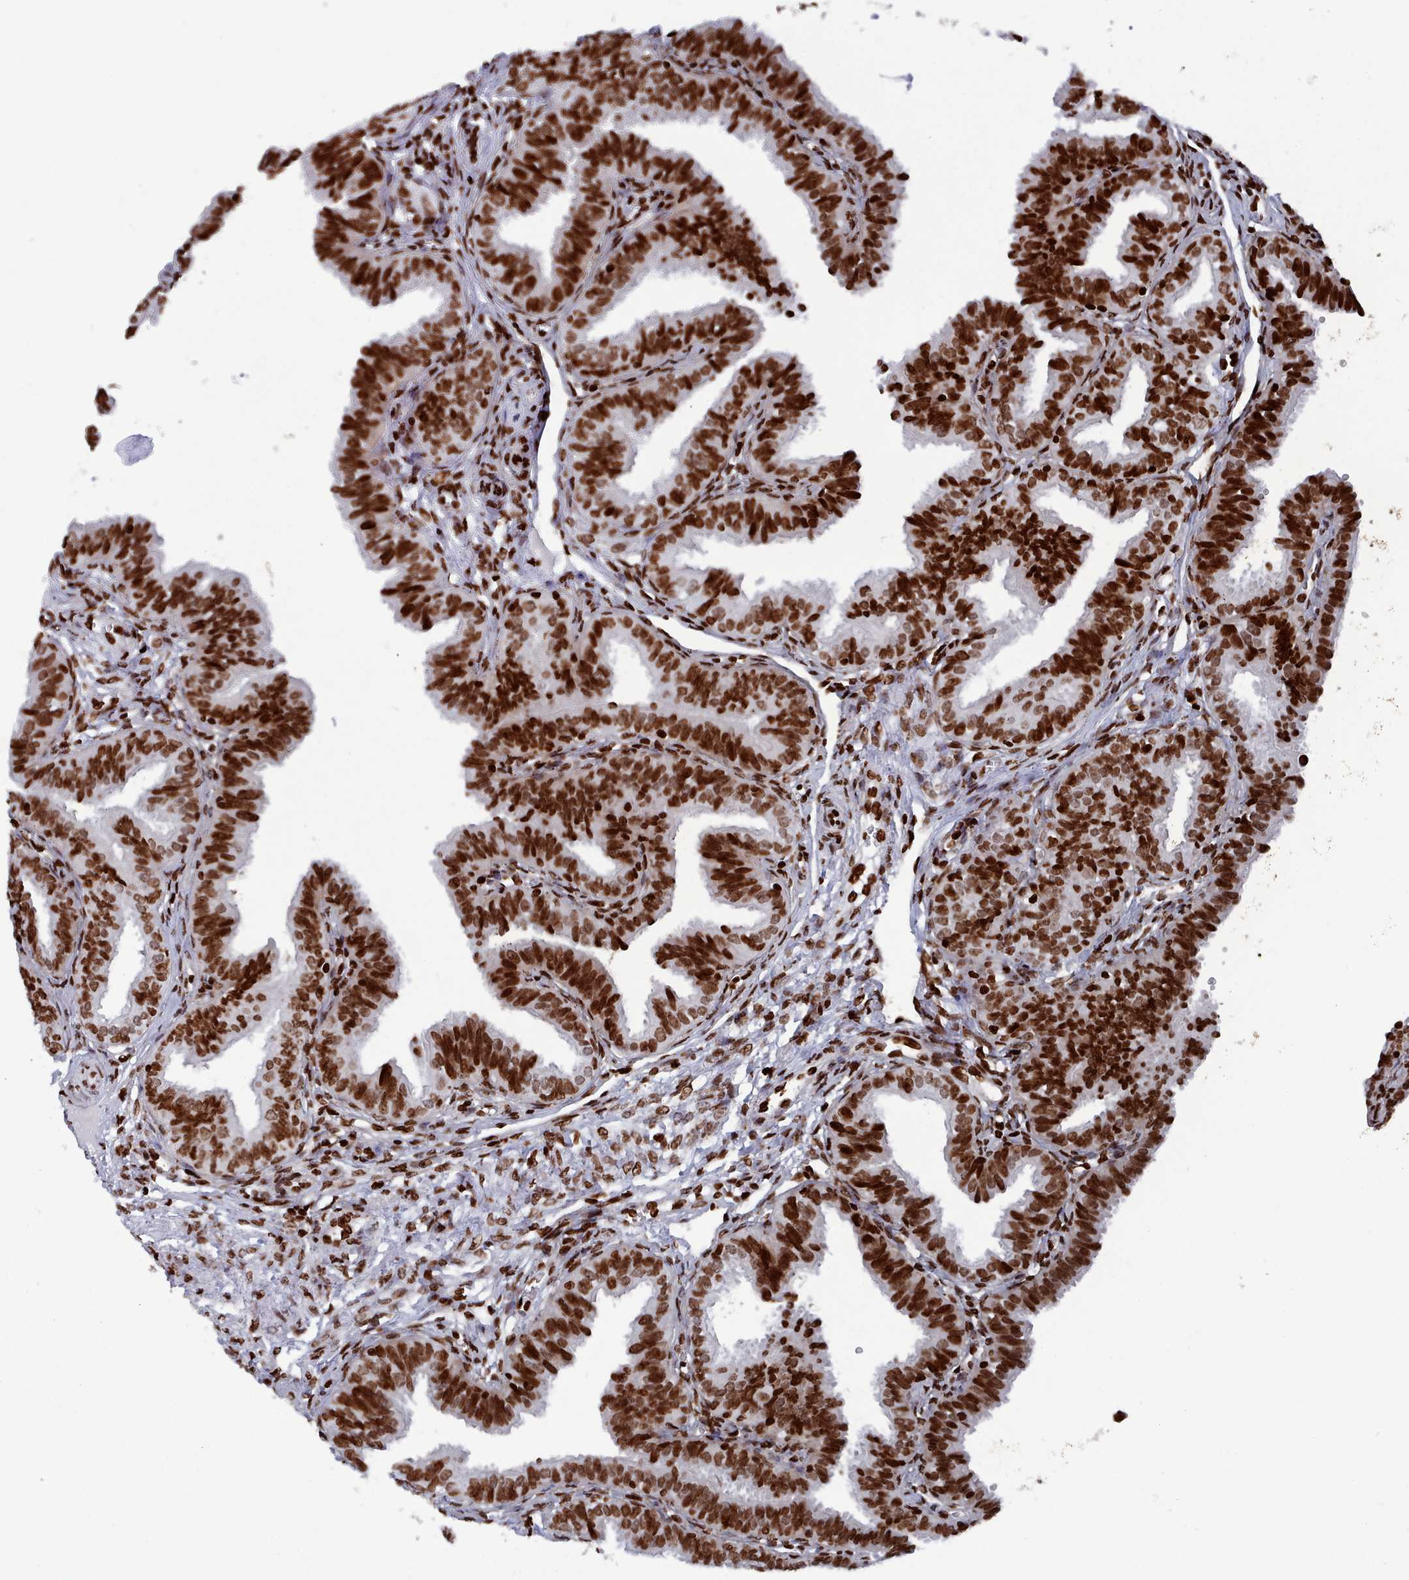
{"staining": {"intensity": "strong", "quantity": ">75%", "location": "nuclear"}, "tissue": "fallopian tube", "cell_type": "Glandular cells", "image_type": "normal", "snomed": [{"axis": "morphology", "description": "Normal tissue, NOS"}, {"axis": "topography", "description": "Fallopian tube"}], "caption": "A high amount of strong nuclear staining is appreciated in about >75% of glandular cells in benign fallopian tube. (Brightfield microscopy of DAB IHC at high magnification).", "gene": "PCDHB11", "patient": {"sex": "female", "age": 35}}